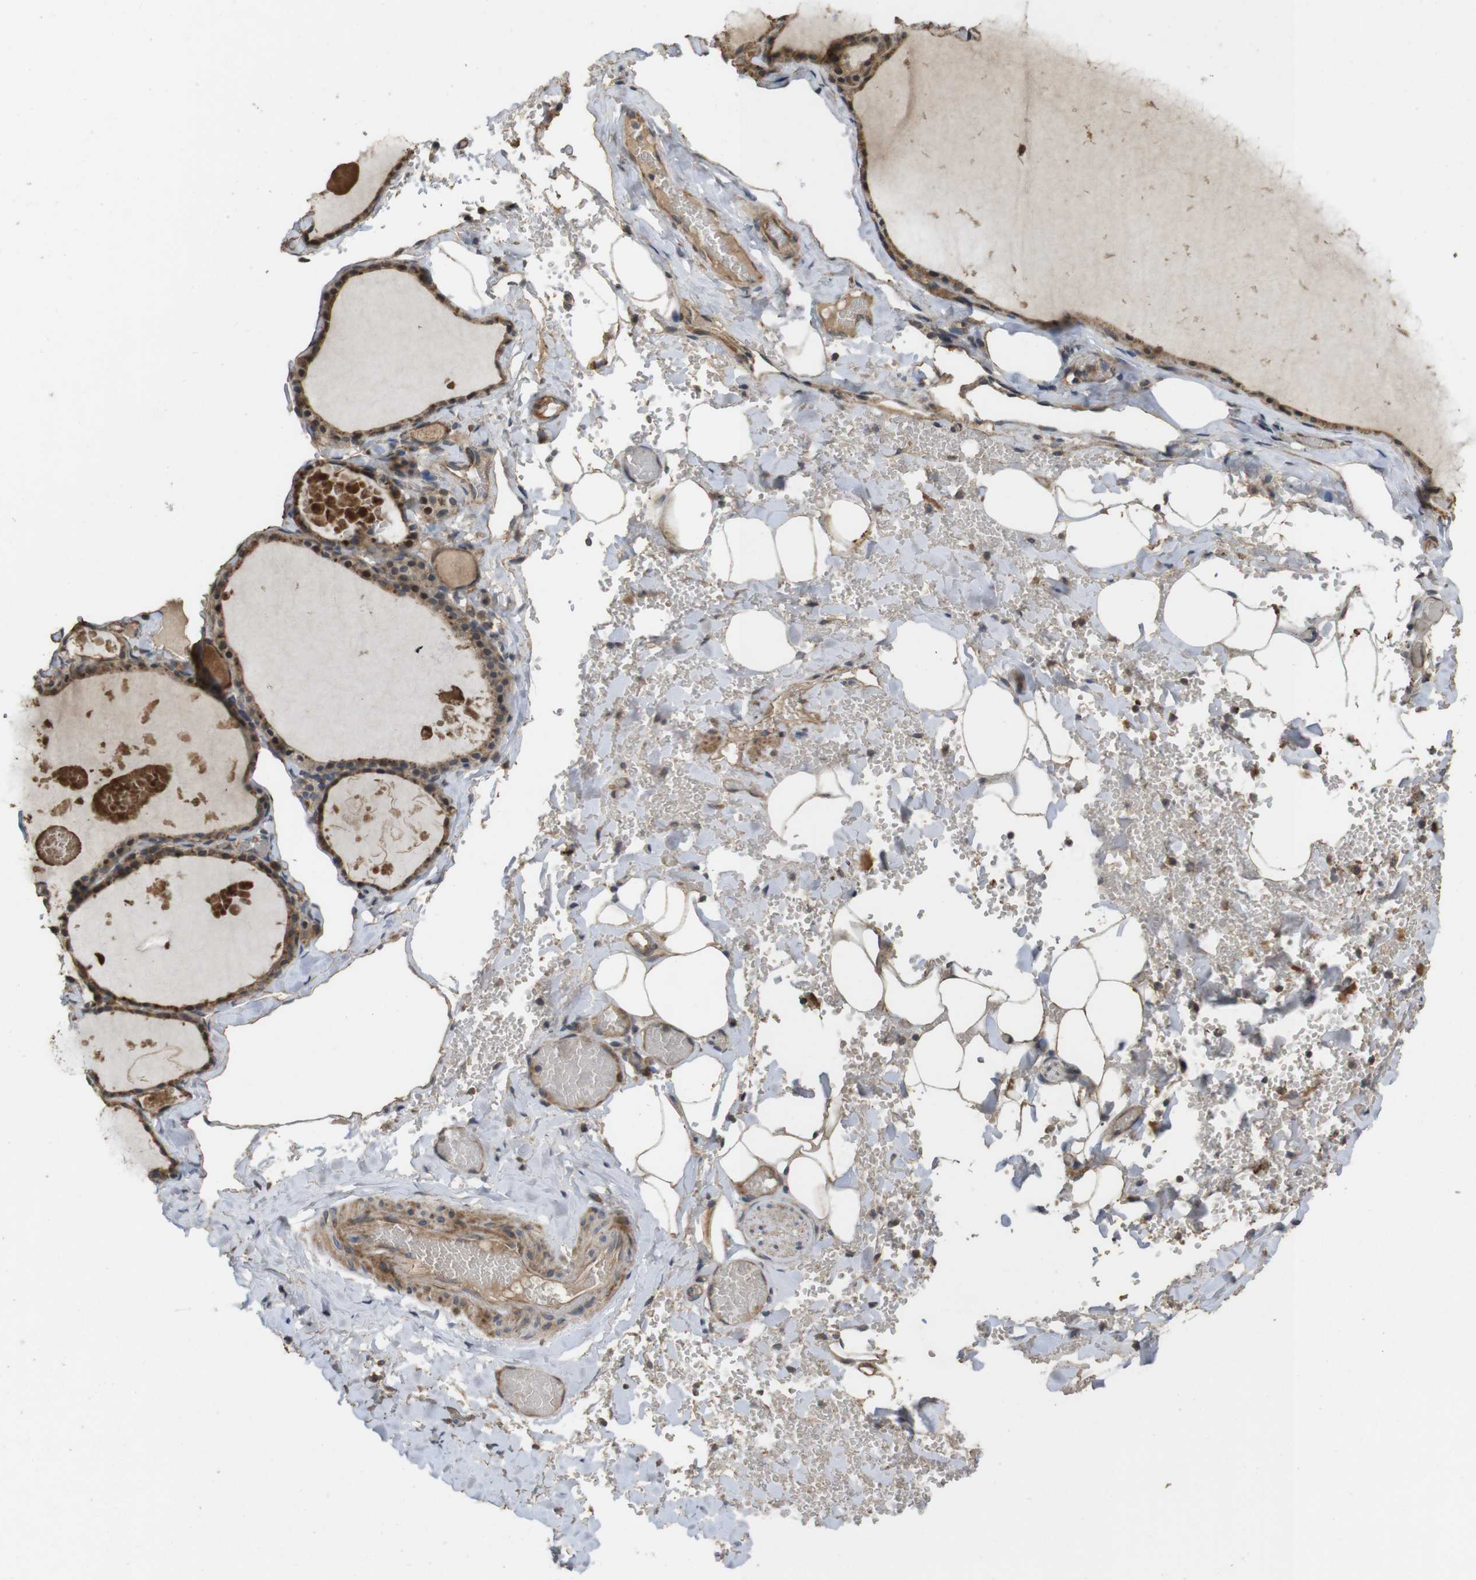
{"staining": {"intensity": "moderate", "quantity": ">75%", "location": "cytoplasmic/membranous"}, "tissue": "thyroid gland", "cell_type": "Glandular cells", "image_type": "normal", "snomed": [{"axis": "morphology", "description": "Normal tissue, NOS"}, {"axis": "topography", "description": "Thyroid gland"}], "caption": "Human thyroid gland stained with a brown dye reveals moderate cytoplasmic/membranous positive staining in approximately >75% of glandular cells.", "gene": "PCDHB10", "patient": {"sex": "male", "age": 56}}